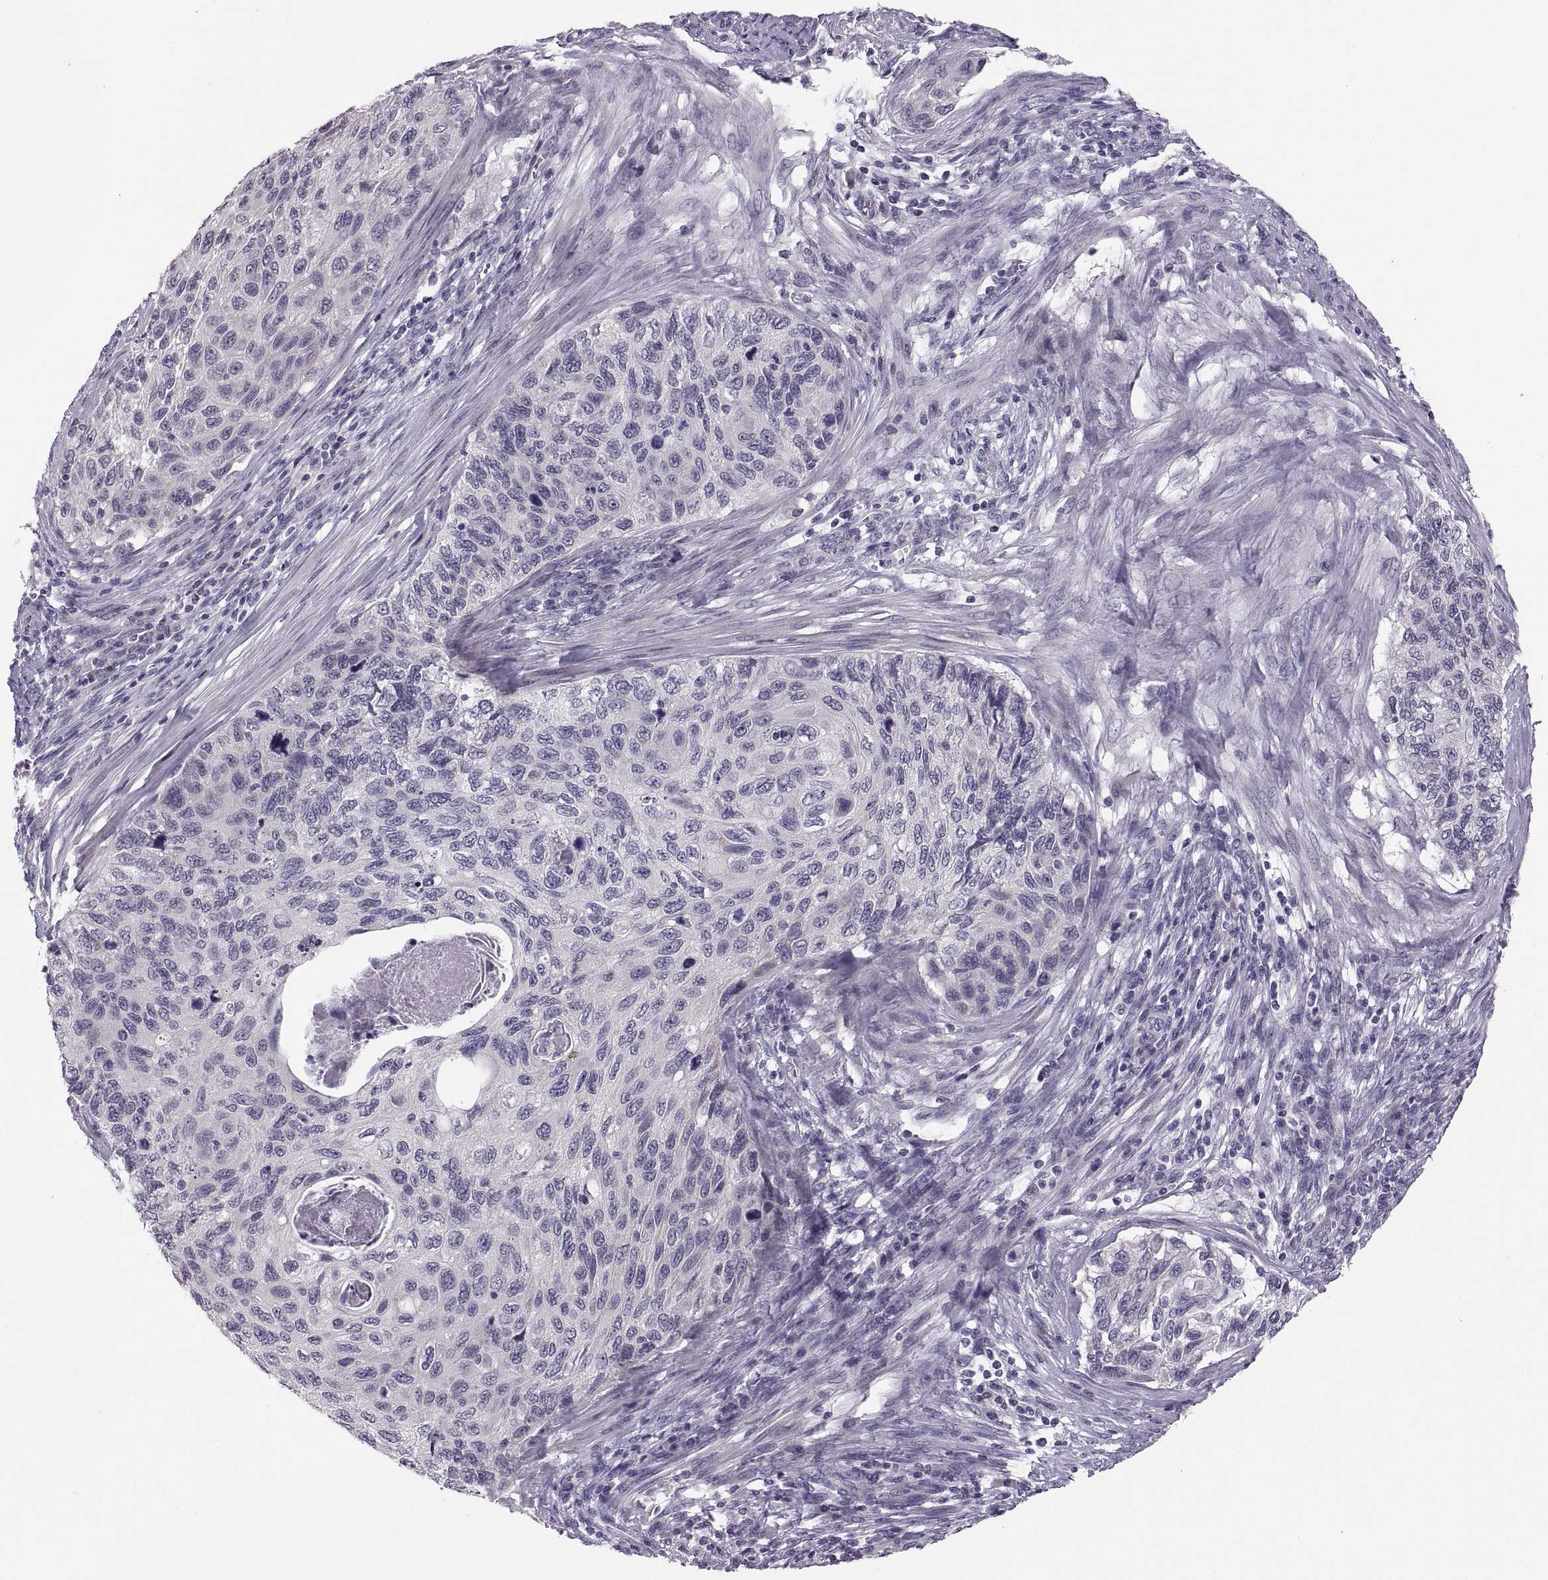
{"staining": {"intensity": "negative", "quantity": "none", "location": "none"}, "tissue": "cervical cancer", "cell_type": "Tumor cells", "image_type": "cancer", "snomed": [{"axis": "morphology", "description": "Squamous cell carcinoma, NOS"}, {"axis": "topography", "description": "Cervix"}], "caption": "This is an IHC image of human cervical squamous cell carcinoma. There is no positivity in tumor cells.", "gene": "ADH6", "patient": {"sex": "female", "age": 70}}